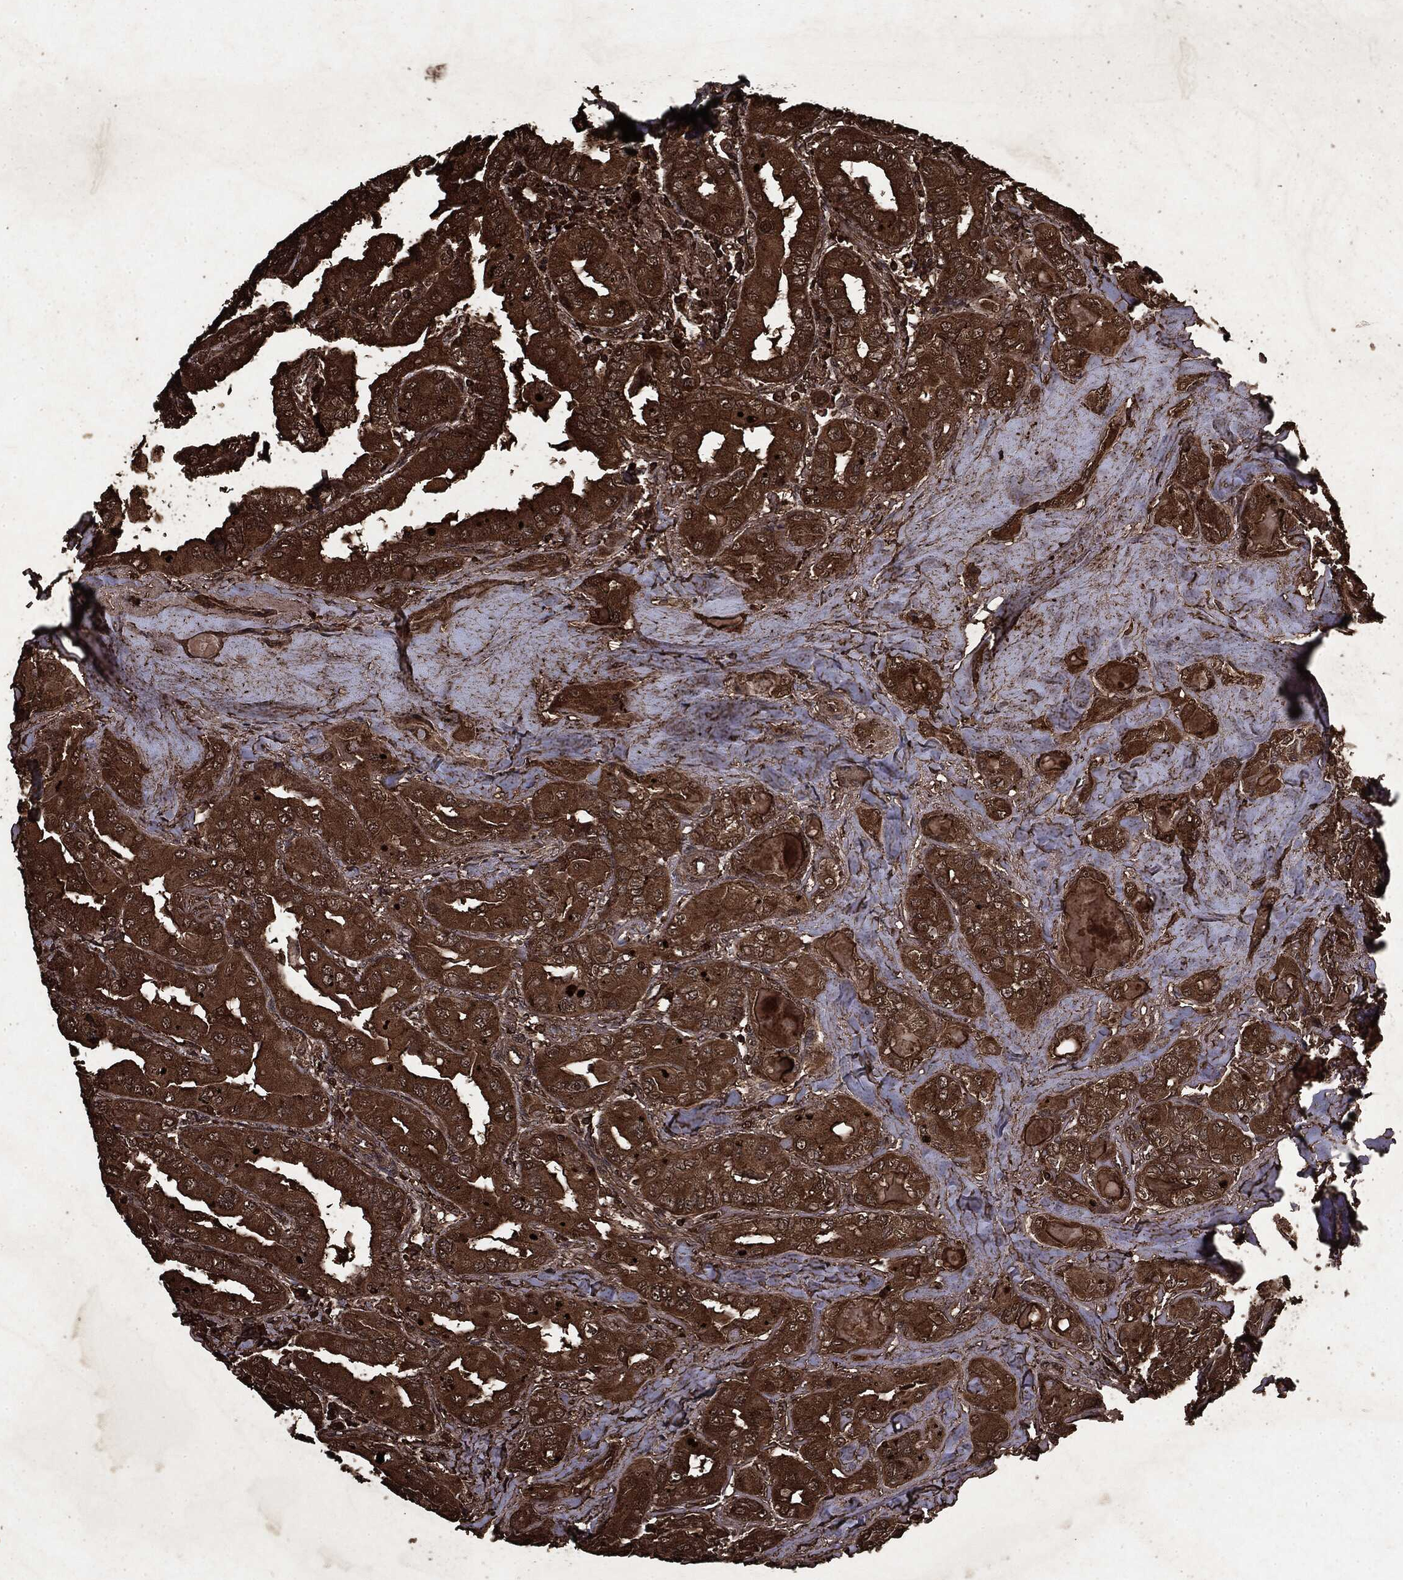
{"staining": {"intensity": "strong", "quantity": ">75%", "location": "cytoplasmic/membranous"}, "tissue": "thyroid cancer", "cell_type": "Tumor cells", "image_type": "cancer", "snomed": [{"axis": "morphology", "description": "Normal tissue, NOS"}, {"axis": "morphology", "description": "Papillary adenocarcinoma, NOS"}, {"axis": "topography", "description": "Thyroid gland"}], "caption": "High-magnification brightfield microscopy of thyroid papillary adenocarcinoma stained with DAB (3,3'-diaminobenzidine) (brown) and counterstained with hematoxylin (blue). tumor cells exhibit strong cytoplasmic/membranous expression is identified in about>75% of cells.", "gene": "ARAF", "patient": {"sex": "female", "age": 66}}